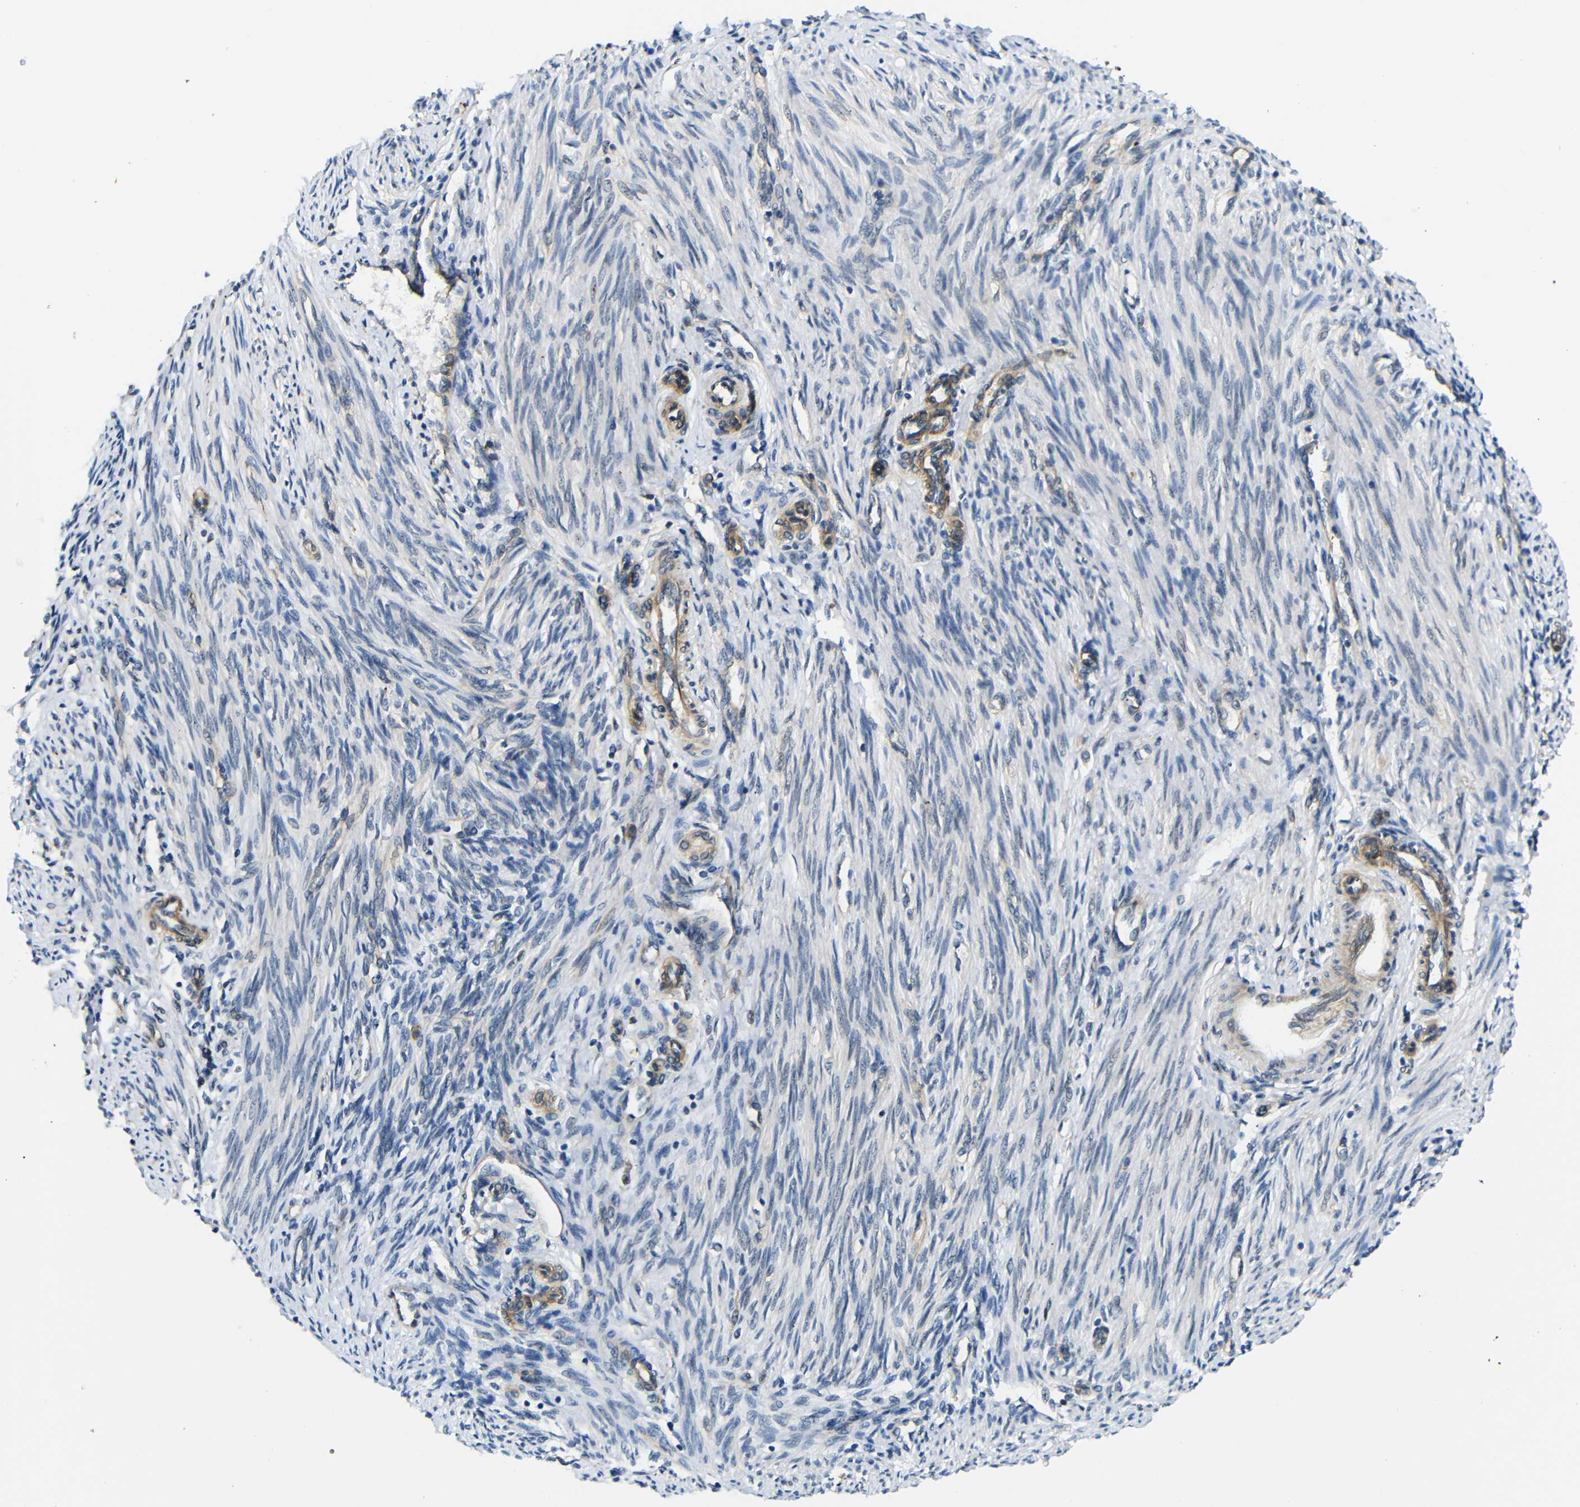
{"staining": {"intensity": "strong", "quantity": "<25%", "location": "nuclear"}, "tissue": "endometrium", "cell_type": "Cells in endometrial stroma", "image_type": "normal", "snomed": [{"axis": "morphology", "description": "Normal tissue, NOS"}, {"axis": "topography", "description": "Endometrium"}], "caption": "Unremarkable endometrium demonstrates strong nuclear expression in about <25% of cells in endometrial stroma, visualized by immunohistochemistry. (brown staining indicates protein expression, while blue staining denotes nuclei).", "gene": "PARN", "patient": {"sex": "female", "age": 42}}